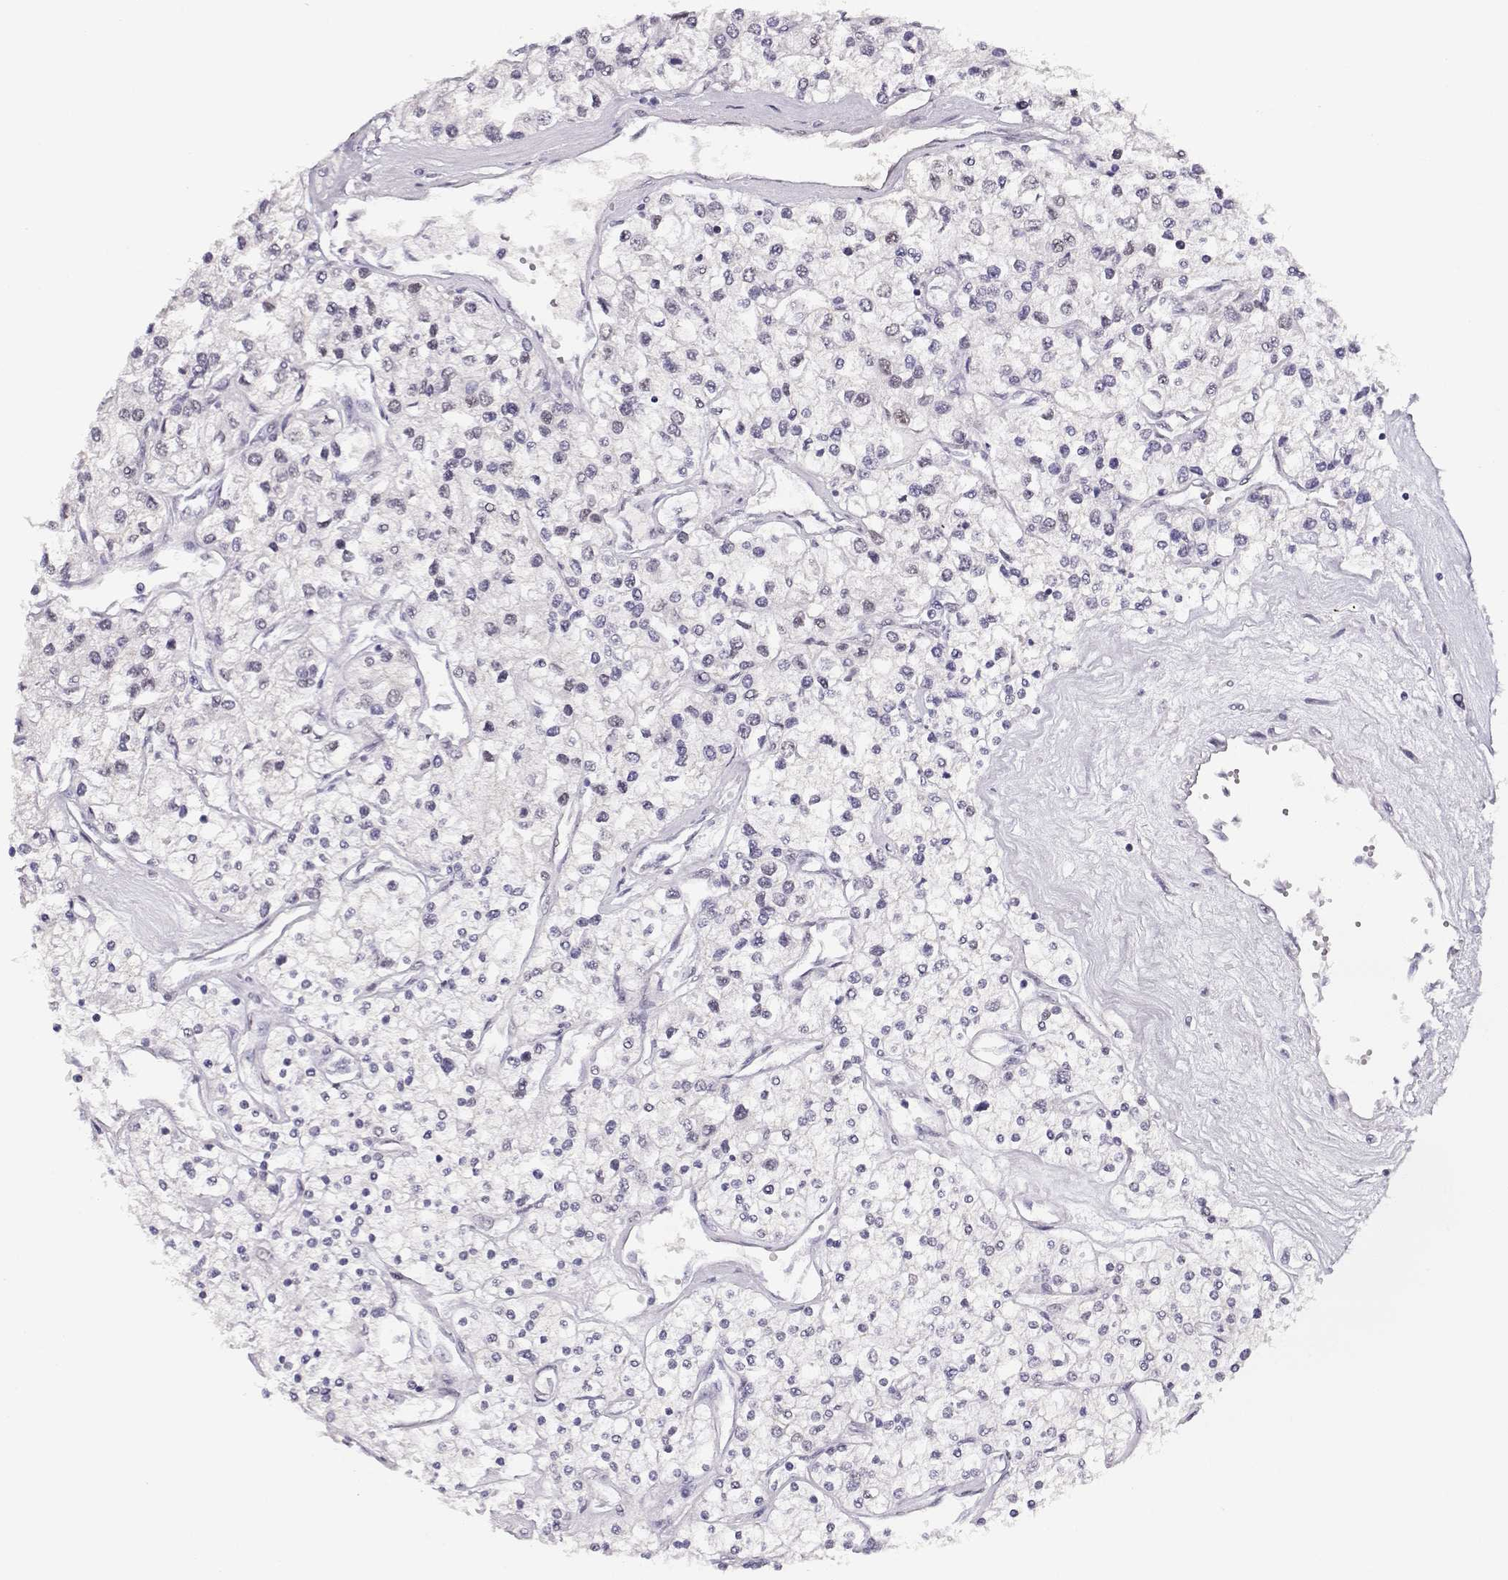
{"staining": {"intensity": "negative", "quantity": "none", "location": "none"}, "tissue": "renal cancer", "cell_type": "Tumor cells", "image_type": "cancer", "snomed": [{"axis": "morphology", "description": "Adenocarcinoma, NOS"}, {"axis": "topography", "description": "Kidney"}], "caption": "Renal cancer (adenocarcinoma) was stained to show a protein in brown. There is no significant expression in tumor cells.", "gene": "POLI", "patient": {"sex": "male", "age": 80}}